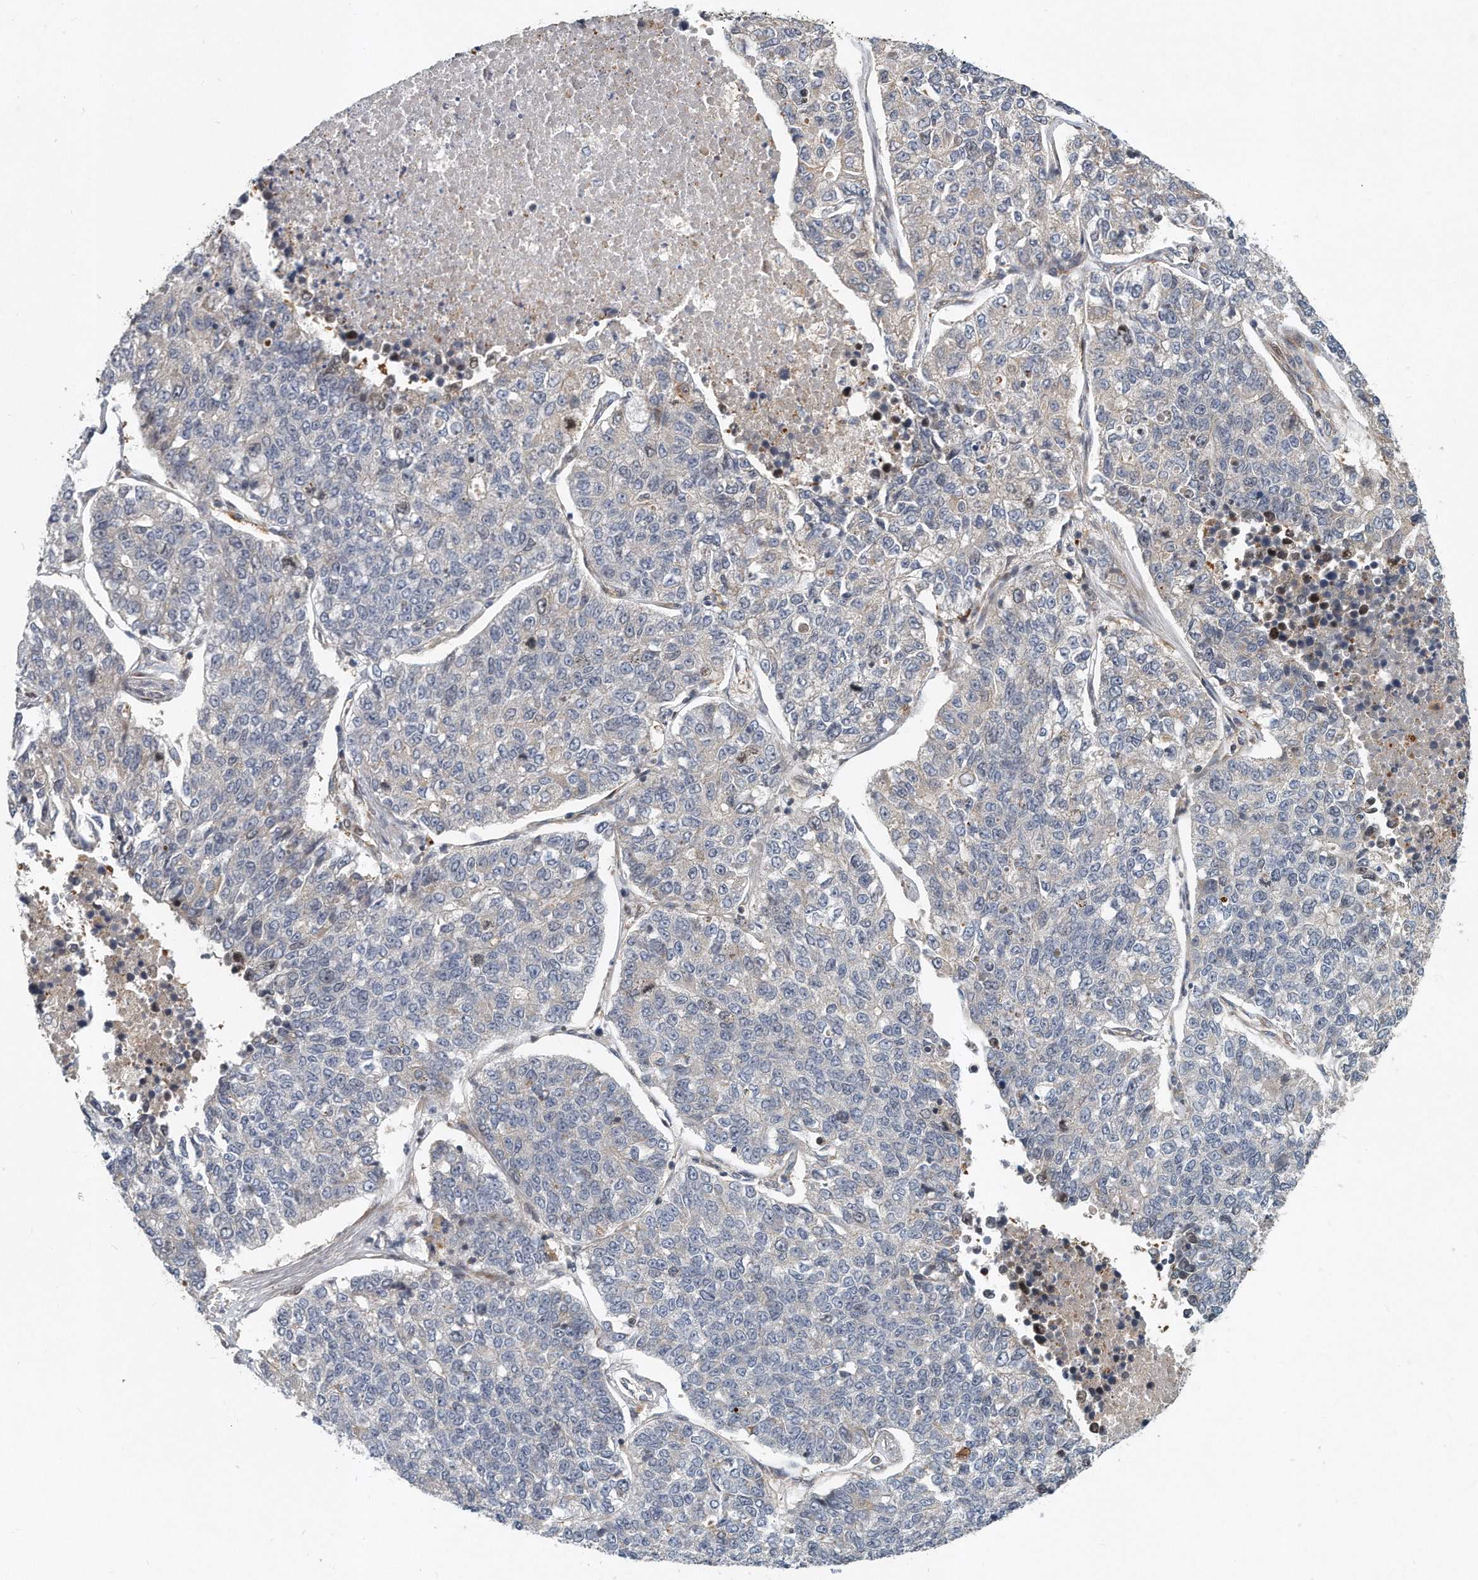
{"staining": {"intensity": "negative", "quantity": "none", "location": "none"}, "tissue": "lung cancer", "cell_type": "Tumor cells", "image_type": "cancer", "snomed": [{"axis": "morphology", "description": "Adenocarcinoma, NOS"}, {"axis": "topography", "description": "Lung"}], "caption": "DAB immunohistochemical staining of human lung cancer (adenocarcinoma) displays no significant positivity in tumor cells.", "gene": "PCDH8", "patient": {"sex": "male", "age": 49}}